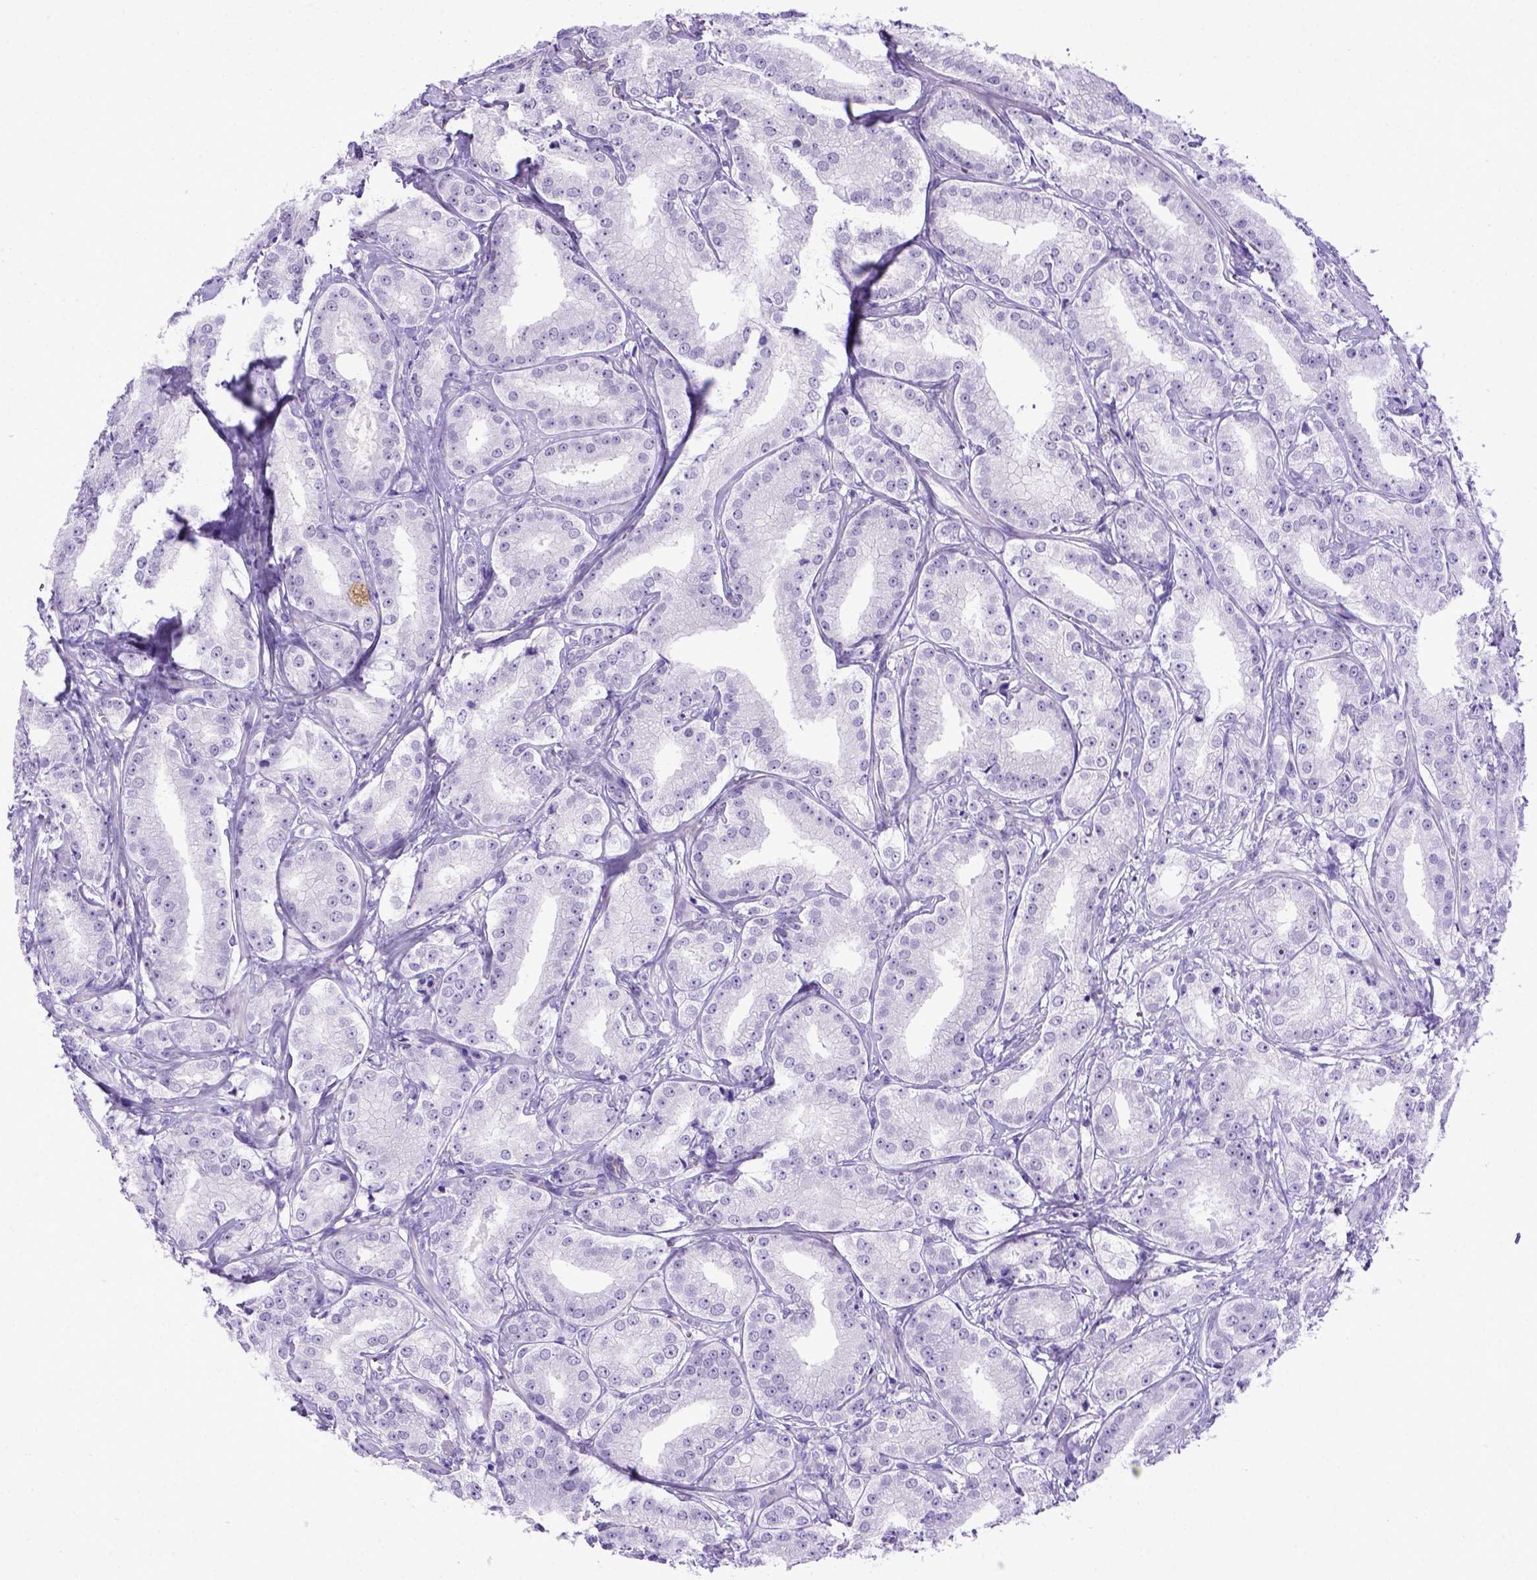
{"staining": {"intensity": "negative", "quantity": "none", "location": "none"}, "tissue": "prostate cancer", "cell_type": "Tumor cells", "image_type": "cancer", "snomed": [{"axis": "morphology", "description": "Adenocarcinoma, High grade"}, {"axis": "topography", "description": "Prostate"}], "caption": "Tumor cells are negative for brown protein staining in prostate adenocarcinoma (high-grade).", "gene": "ADAM12", "patient": {"sex": "male", "age": 64}}